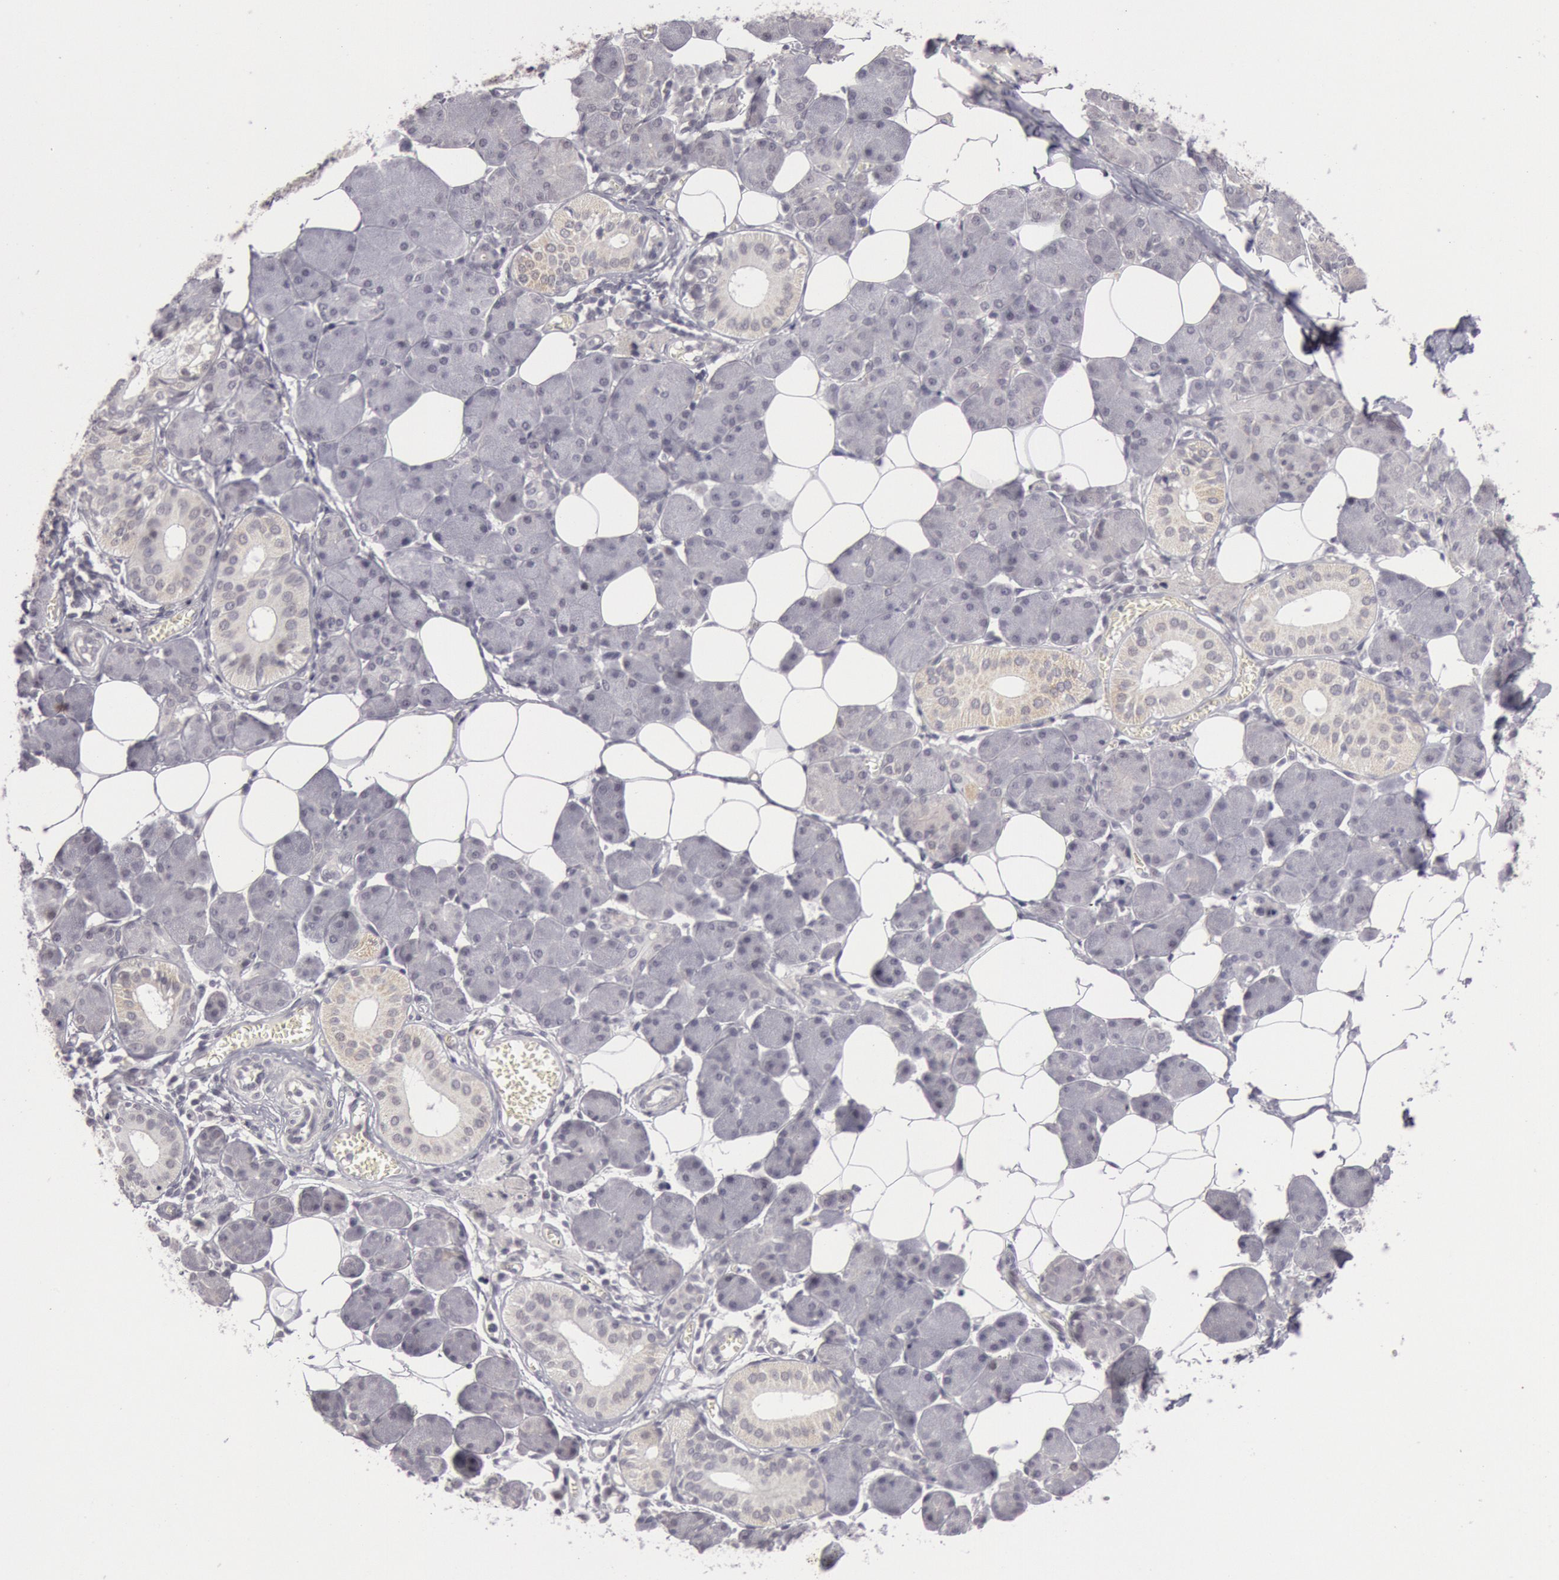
{"staining": {"intensity": "weak", "quantity": "25%-75%", "location": "cytoplasmic/membranous"}, "tissue": "salivary gland", "cell_type": "Glandular cells", "image_type": "normal", "snomed": [{"axis": "morphology", "description": "Normal tissue, NOS"}, {"axis": "morphology", "description": "Adenoma, NOS"}, {"axis": "topography", "description": "Salivary gland"}], "caption": "This is a histology image of IHC staining of benign salivary gland, which shows weak positivity in the cytoplasmic/membranous of glandular cells.", "gene": "JOSD1", "patient": {"sex": "female", "age": 32}}